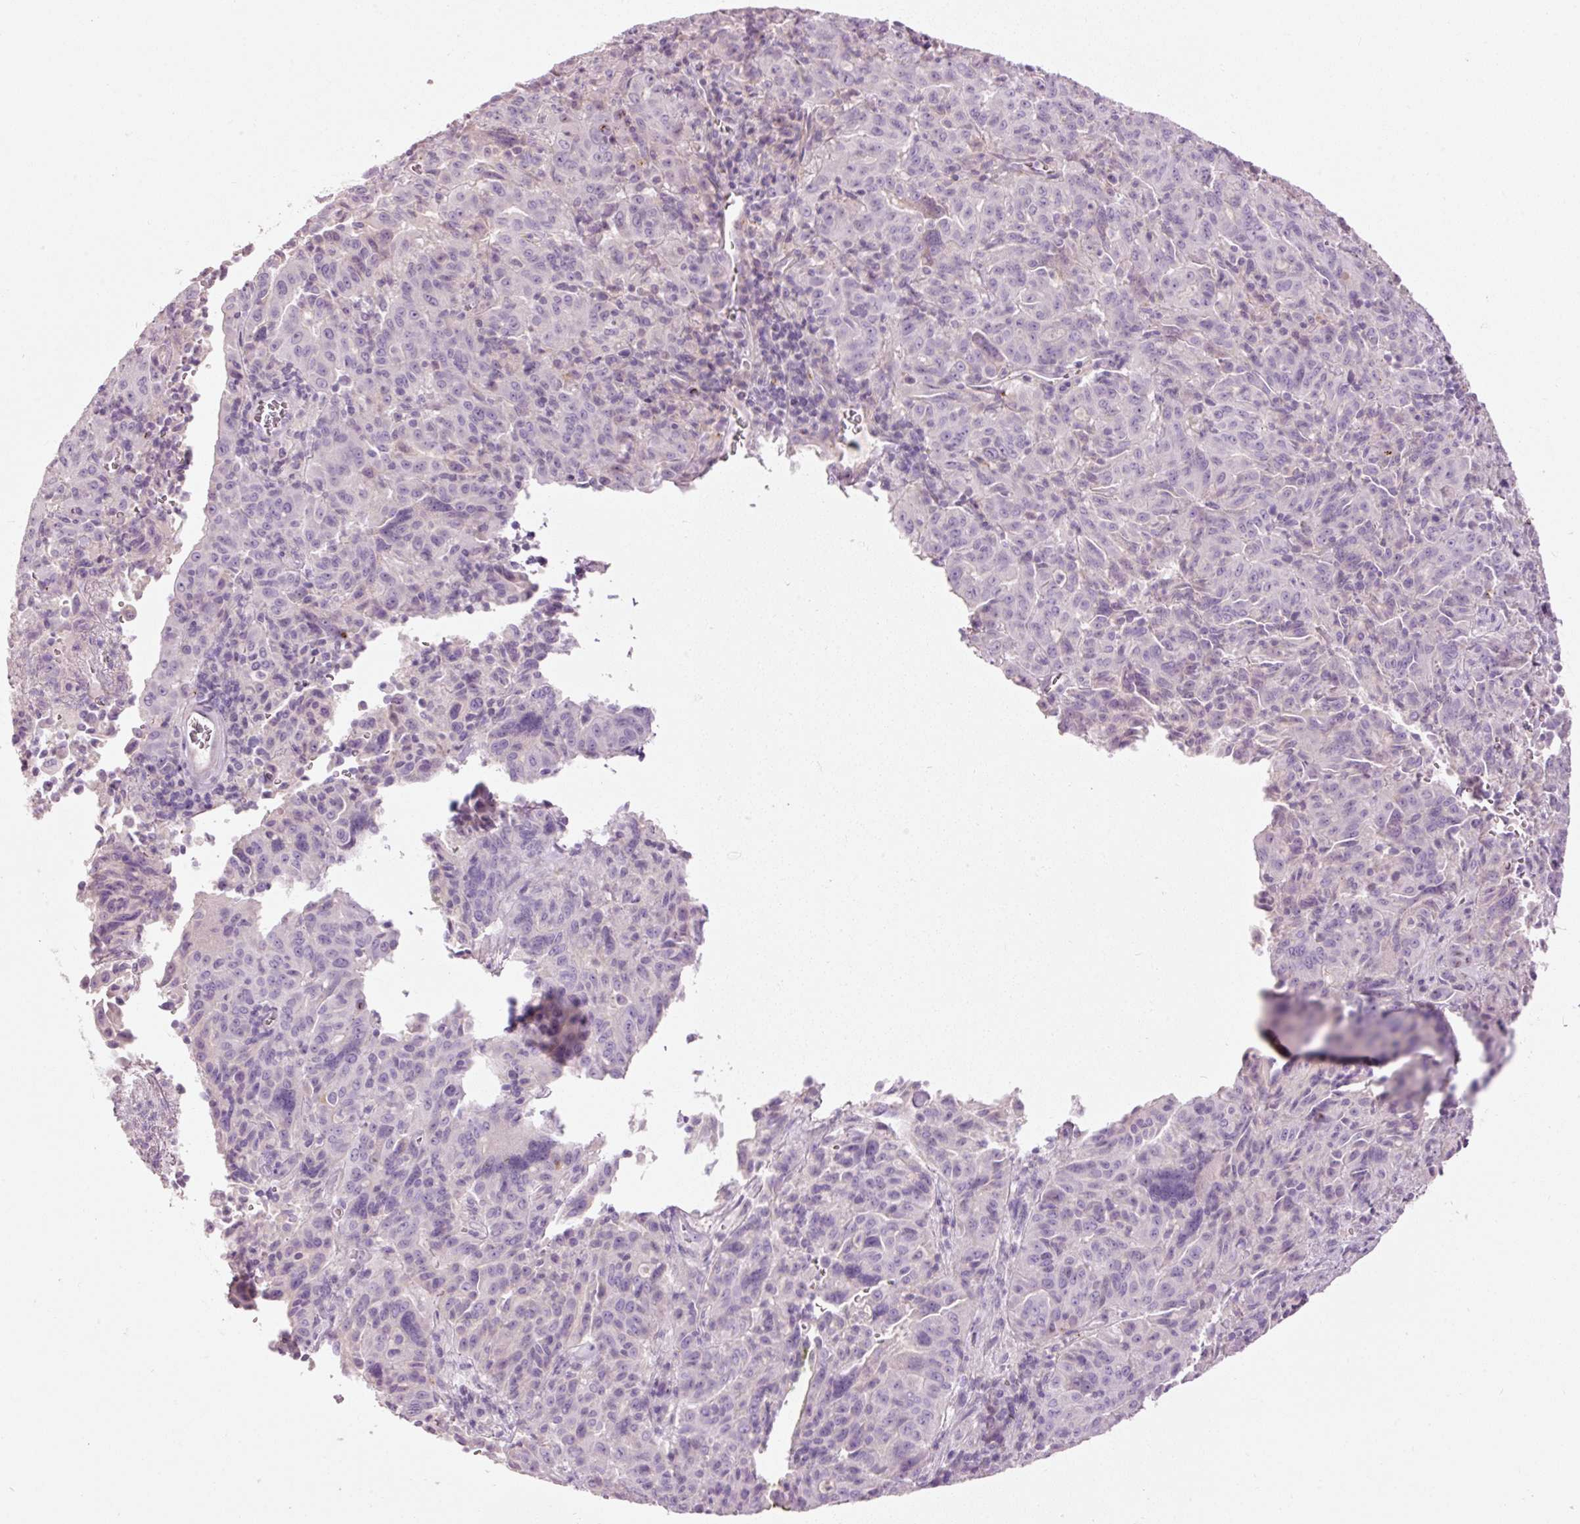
{"staining": {"intensity": "negative", "quantity": "none", "location": "none"}, "tissue": "pancreatic cancer", "cell_type": "Tumor cells", "image_type": "cancer", "snomed": [{"axis": "morphology", "description": "Adenocarcinoma, NOS"}, {"axis": "topography", "description": "Pancreas"}], "caption": "Immunohistochemistry micrograph of neoplastic tissue: human pancreatic cancer (adenocarcinoma) stained with DAB reveals no significant protein positivity in tumor cells.", "gene": "MUC5AC", "patient": {"sex": "male", "age": 63}}